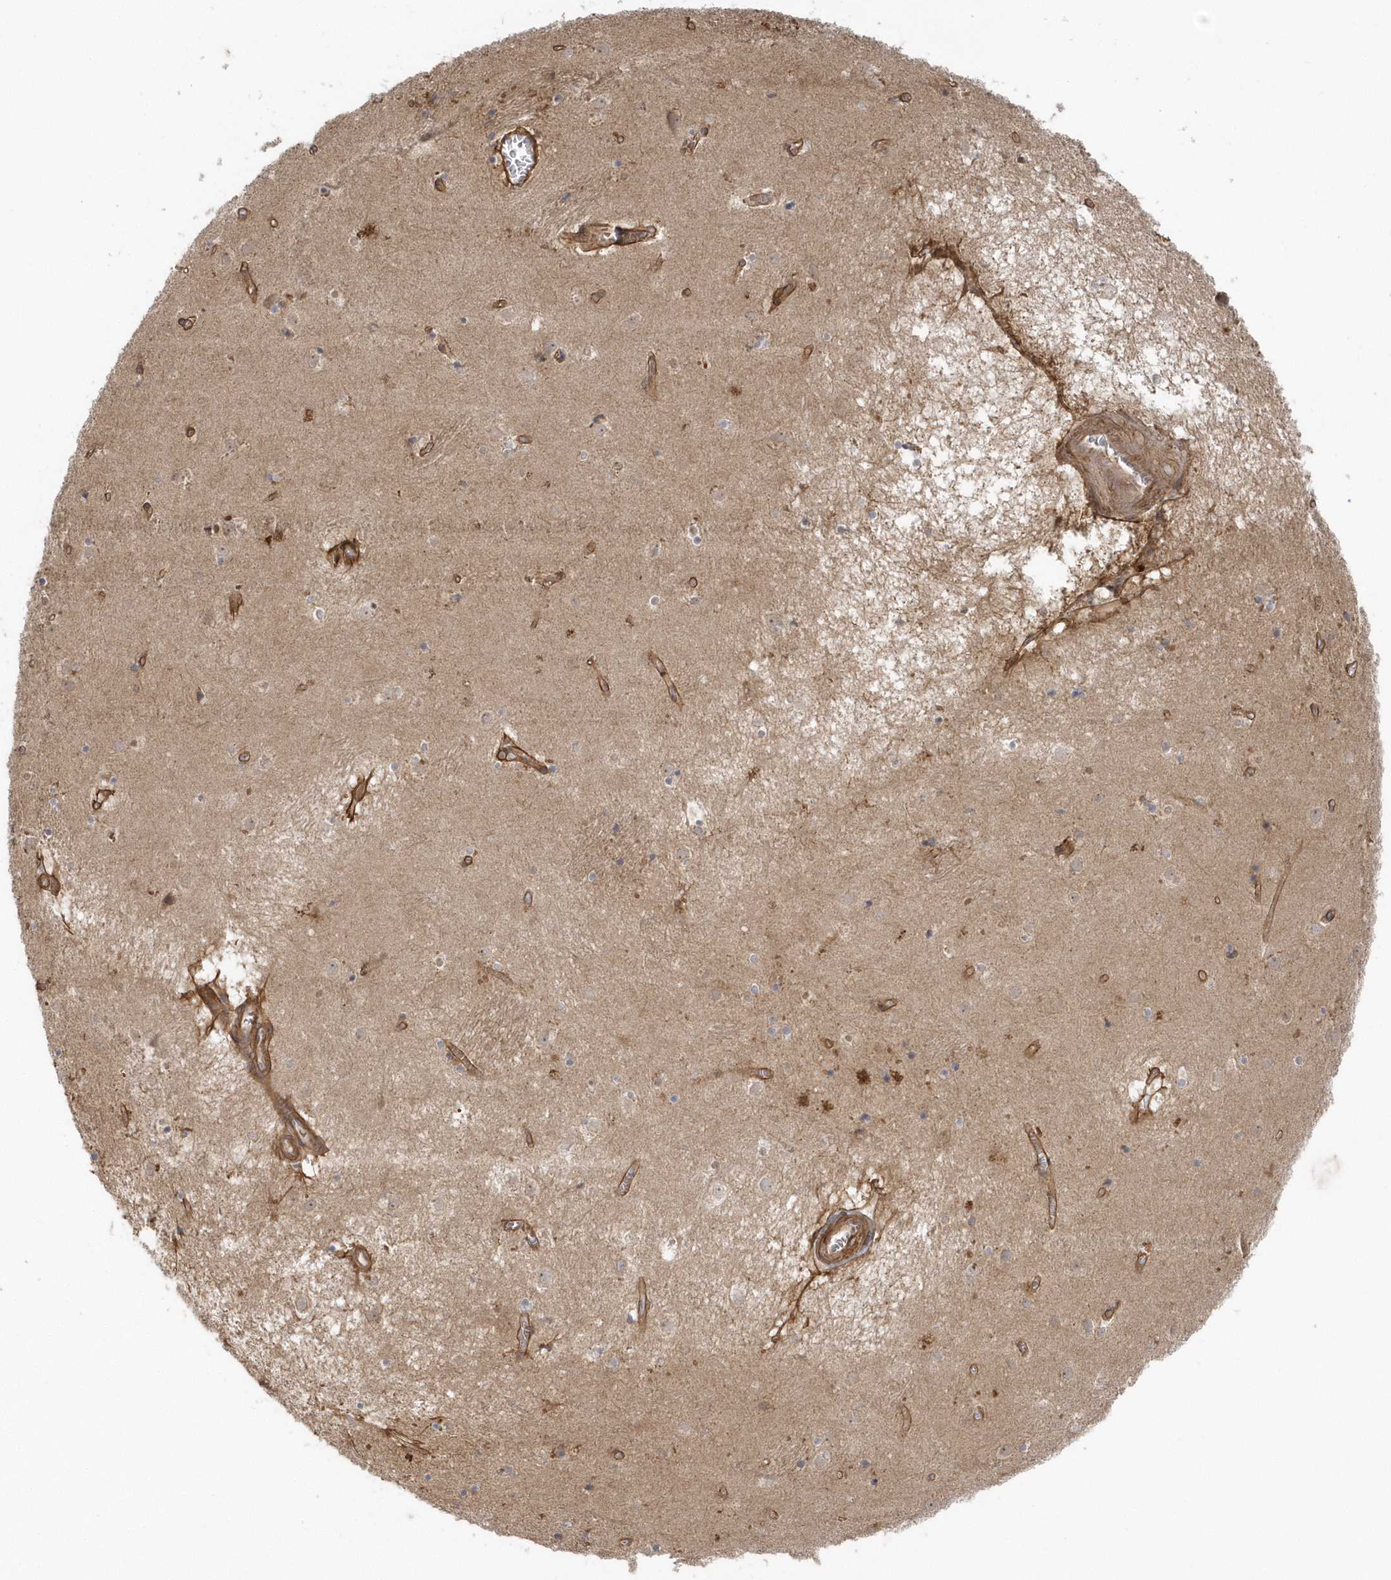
{"staining": {"intensity": "weak", "quantity": "<25%", "location": "cytoplasmic/membranous"}, "tissue": "caudate", "cell_type": "Glial cells", "image_type": "normal", "snomed": [{"axis": "morphology", "description": "Normal tissue, NOS"}, {"axis": "topography", "description": "Lateral ventricle wall"}], "caption": "An immunohistochemistry histopathology image of benign caudate is shown. There is no staining in glial cells of caudate. The staining is performed using DAB brown chromogen with nuclei counter-stained in using hematoxylin.", "gene": "ACTR1A", "patient": {"sex": "male", "age": 70}}